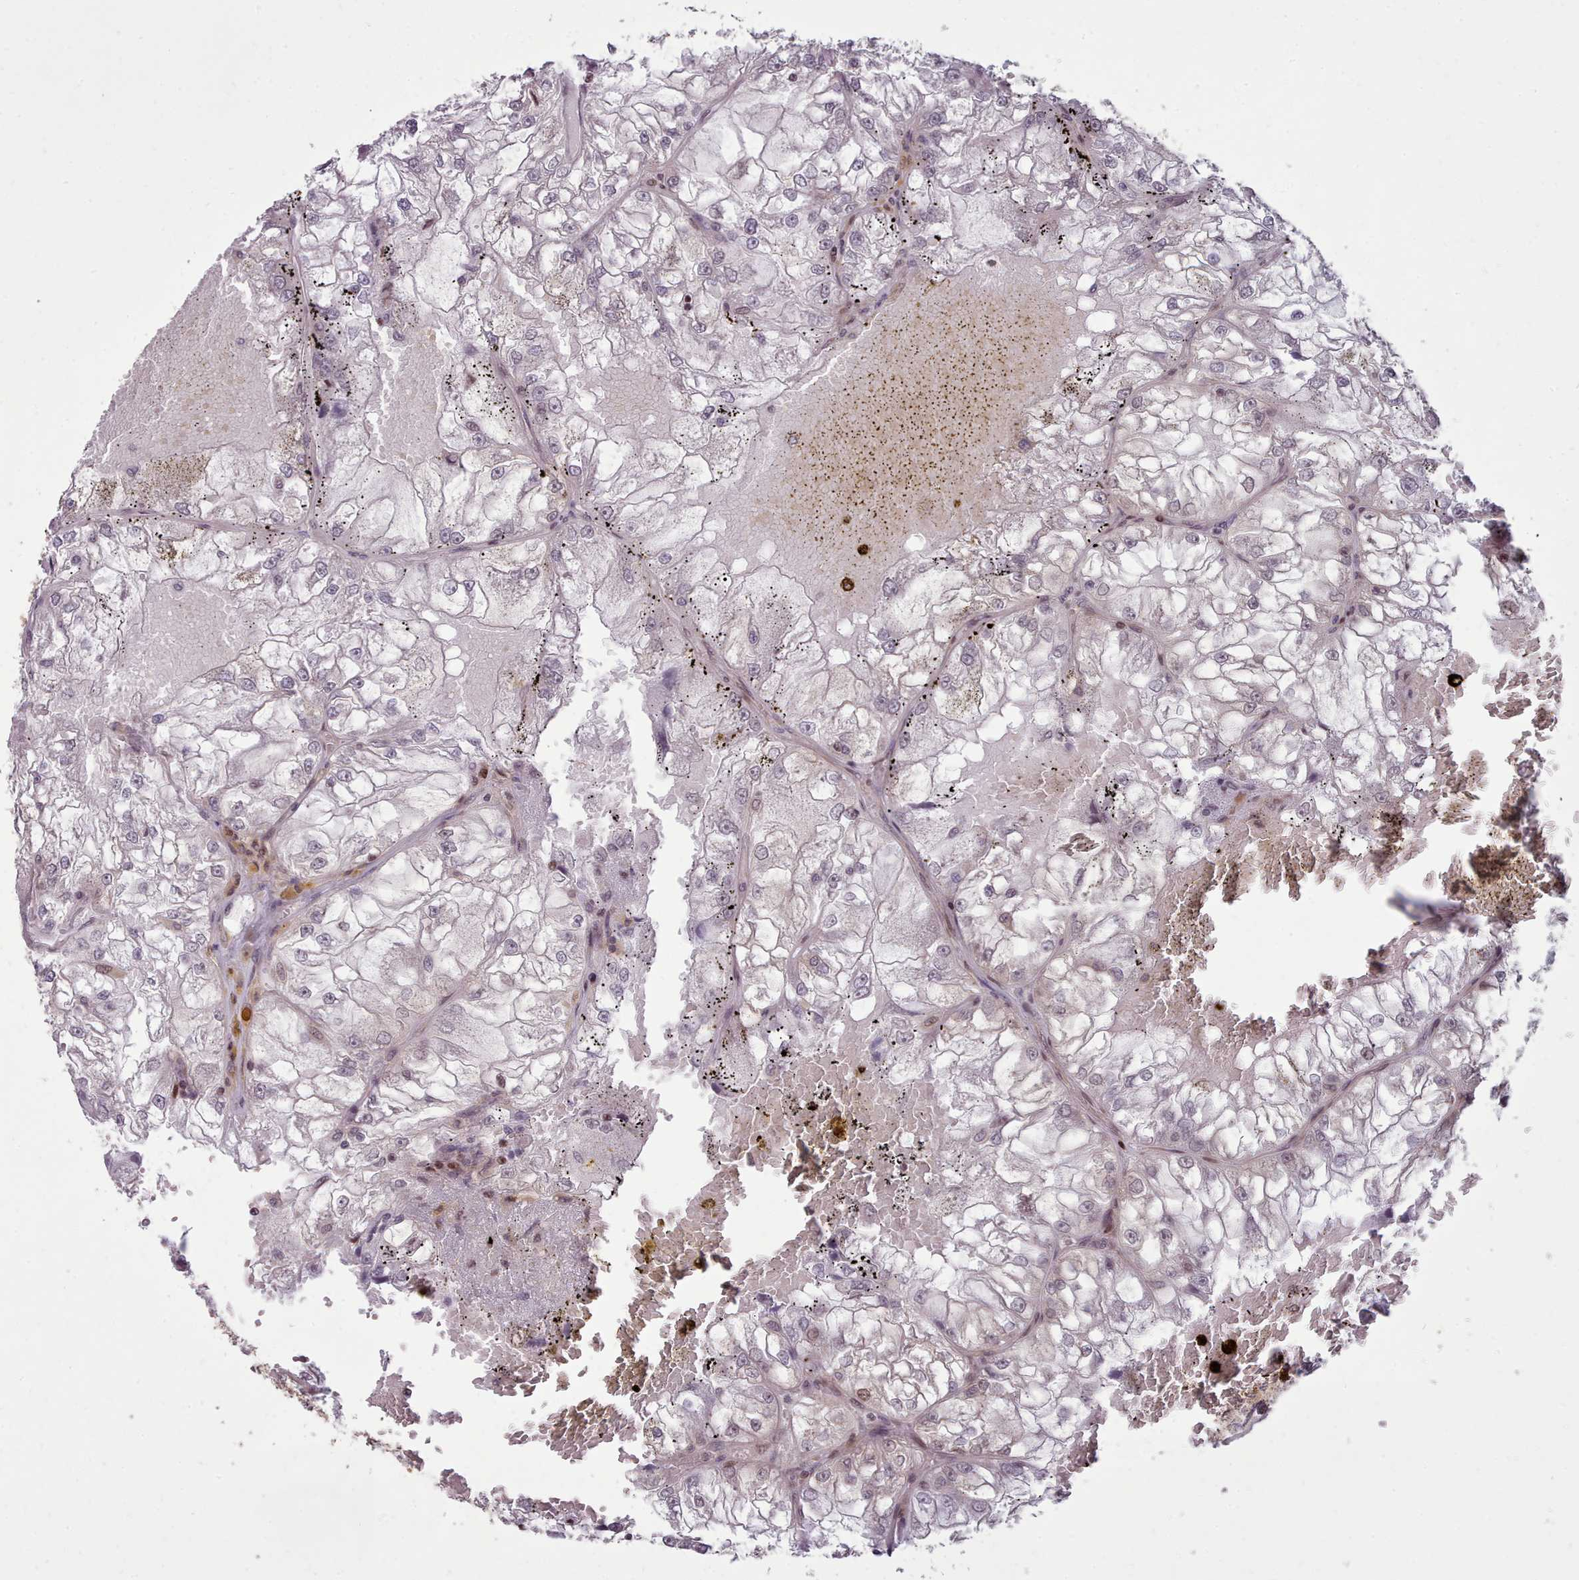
{"staining": {"intensity": "weak", "quantity": "25%-75%", "location": "cytoplasmic/membranous,nuclear"}, "tissue": "renal cancer", "cell_type": "Tumor cells", "image_type": "cancer", "snomed": [{"axis": "morphology", "description": "Adenocarcinoma, NOS"}, {"axis": "topography", "description": "Kidney"}], "caption": "Protein expression by immunohistochemistry exhibits weak cytoplasmic/membranous and nuclear expression in approximately 25%-75% of tumor cells in renal cancer (adenocarcinoma). The staining was performed using DAB (3,3'-diaminobenzidine) to visualize the protein expression in brown, while the nuclei were stained in blue with hematoxylin (Magnification: 20x).", "gene": "ENSA", "patient": {"sex": "female", "age": 72}}